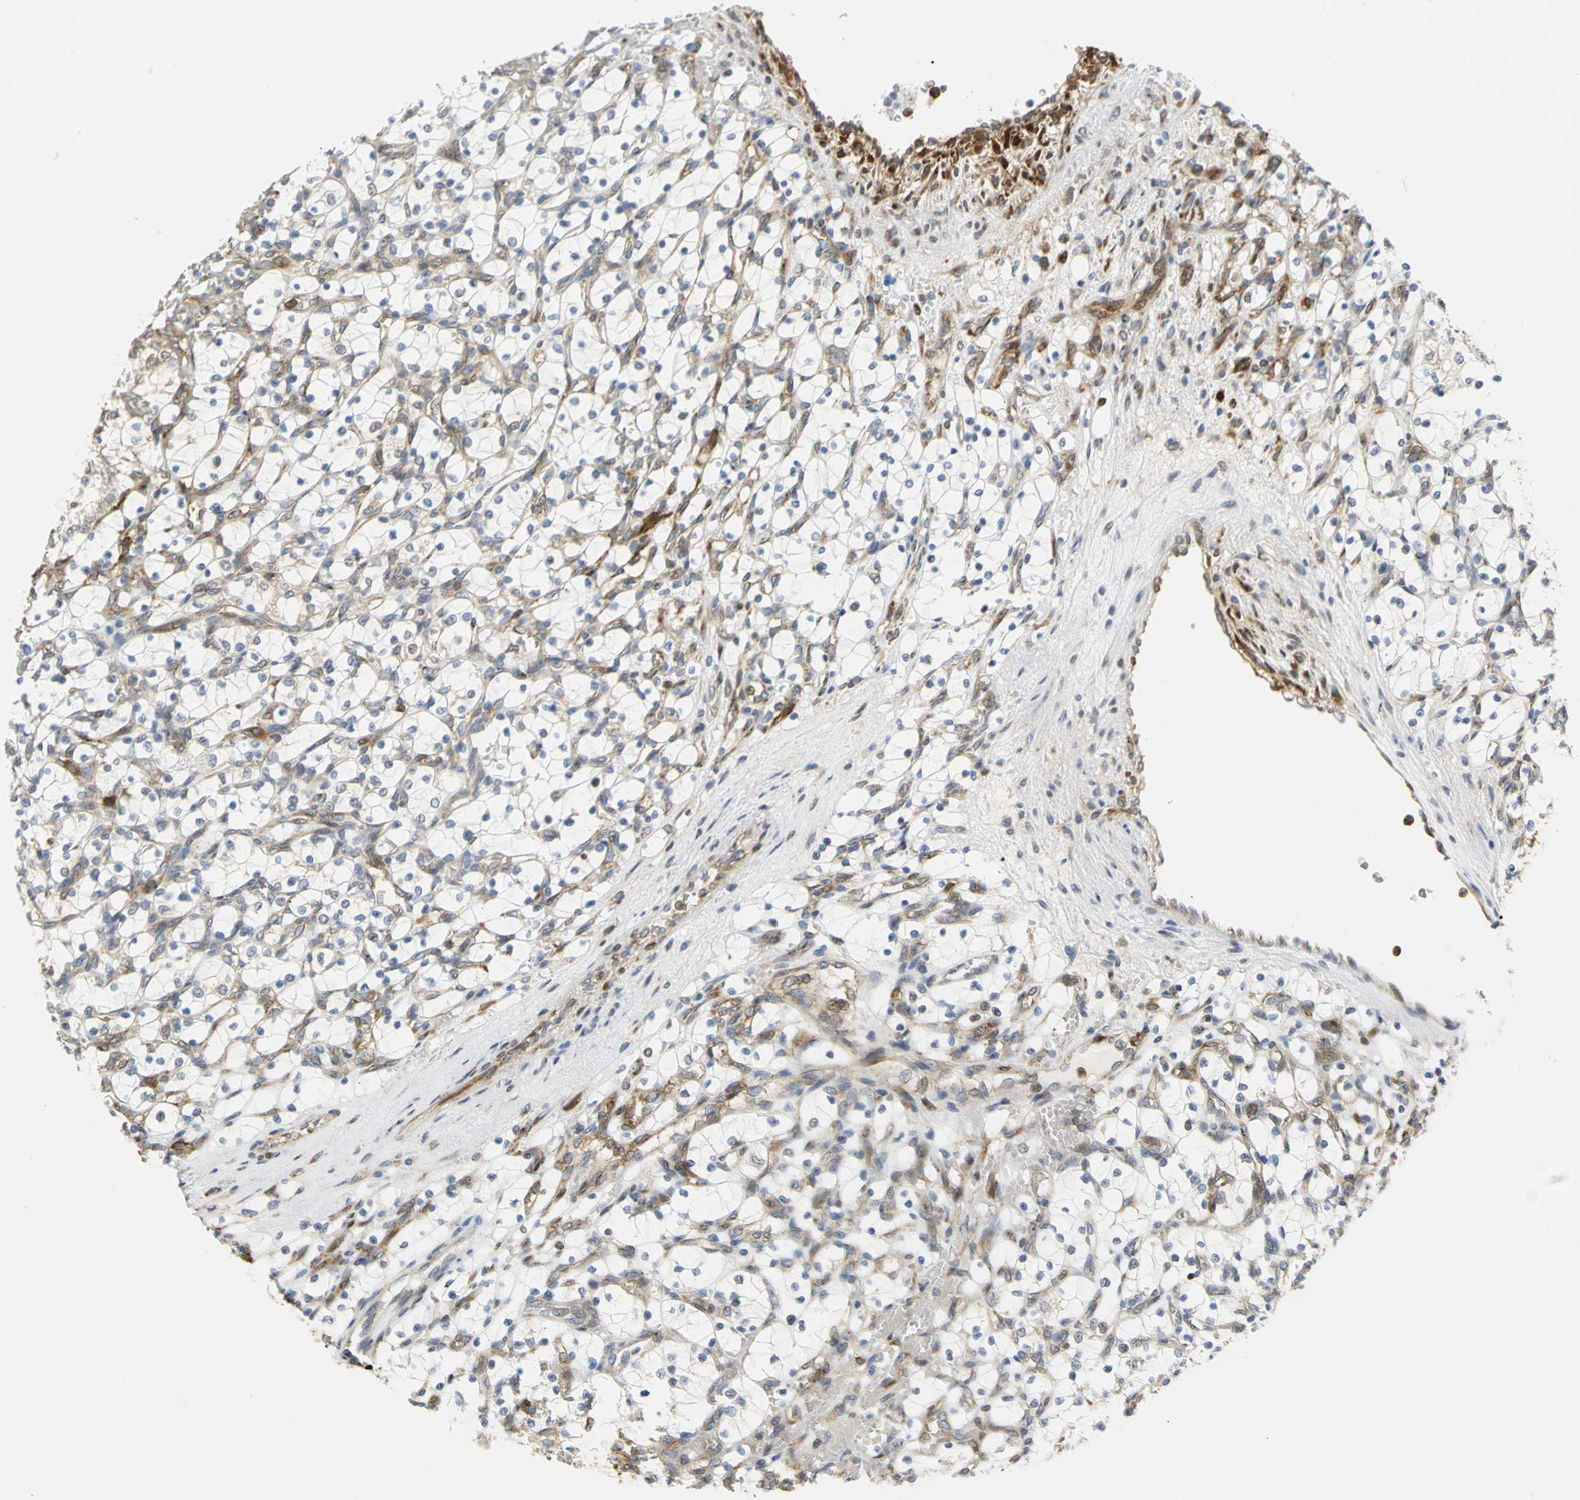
{"staining": {"intensity": "moderate", "quantity": "<25%", "location": "cytoplasmic/membranous"}, "tissue": "renal cancer", "cell_type": "Tumor cells", "image_type": "cancer", "snomed": [{"axis": "morphology", "description": "Adenocarcinoma, NOS"}, {"axis": "topography", "description": "Kidney"}], "caption": "Human renal cancer (adenocarcinoma) stained with a brown dye reveals moderate cytoplasmic/membranous positive staining in approximately <25% of tumor cells.", "gene": "YBX1", "patient": {"sex": "female", "age": 69}}